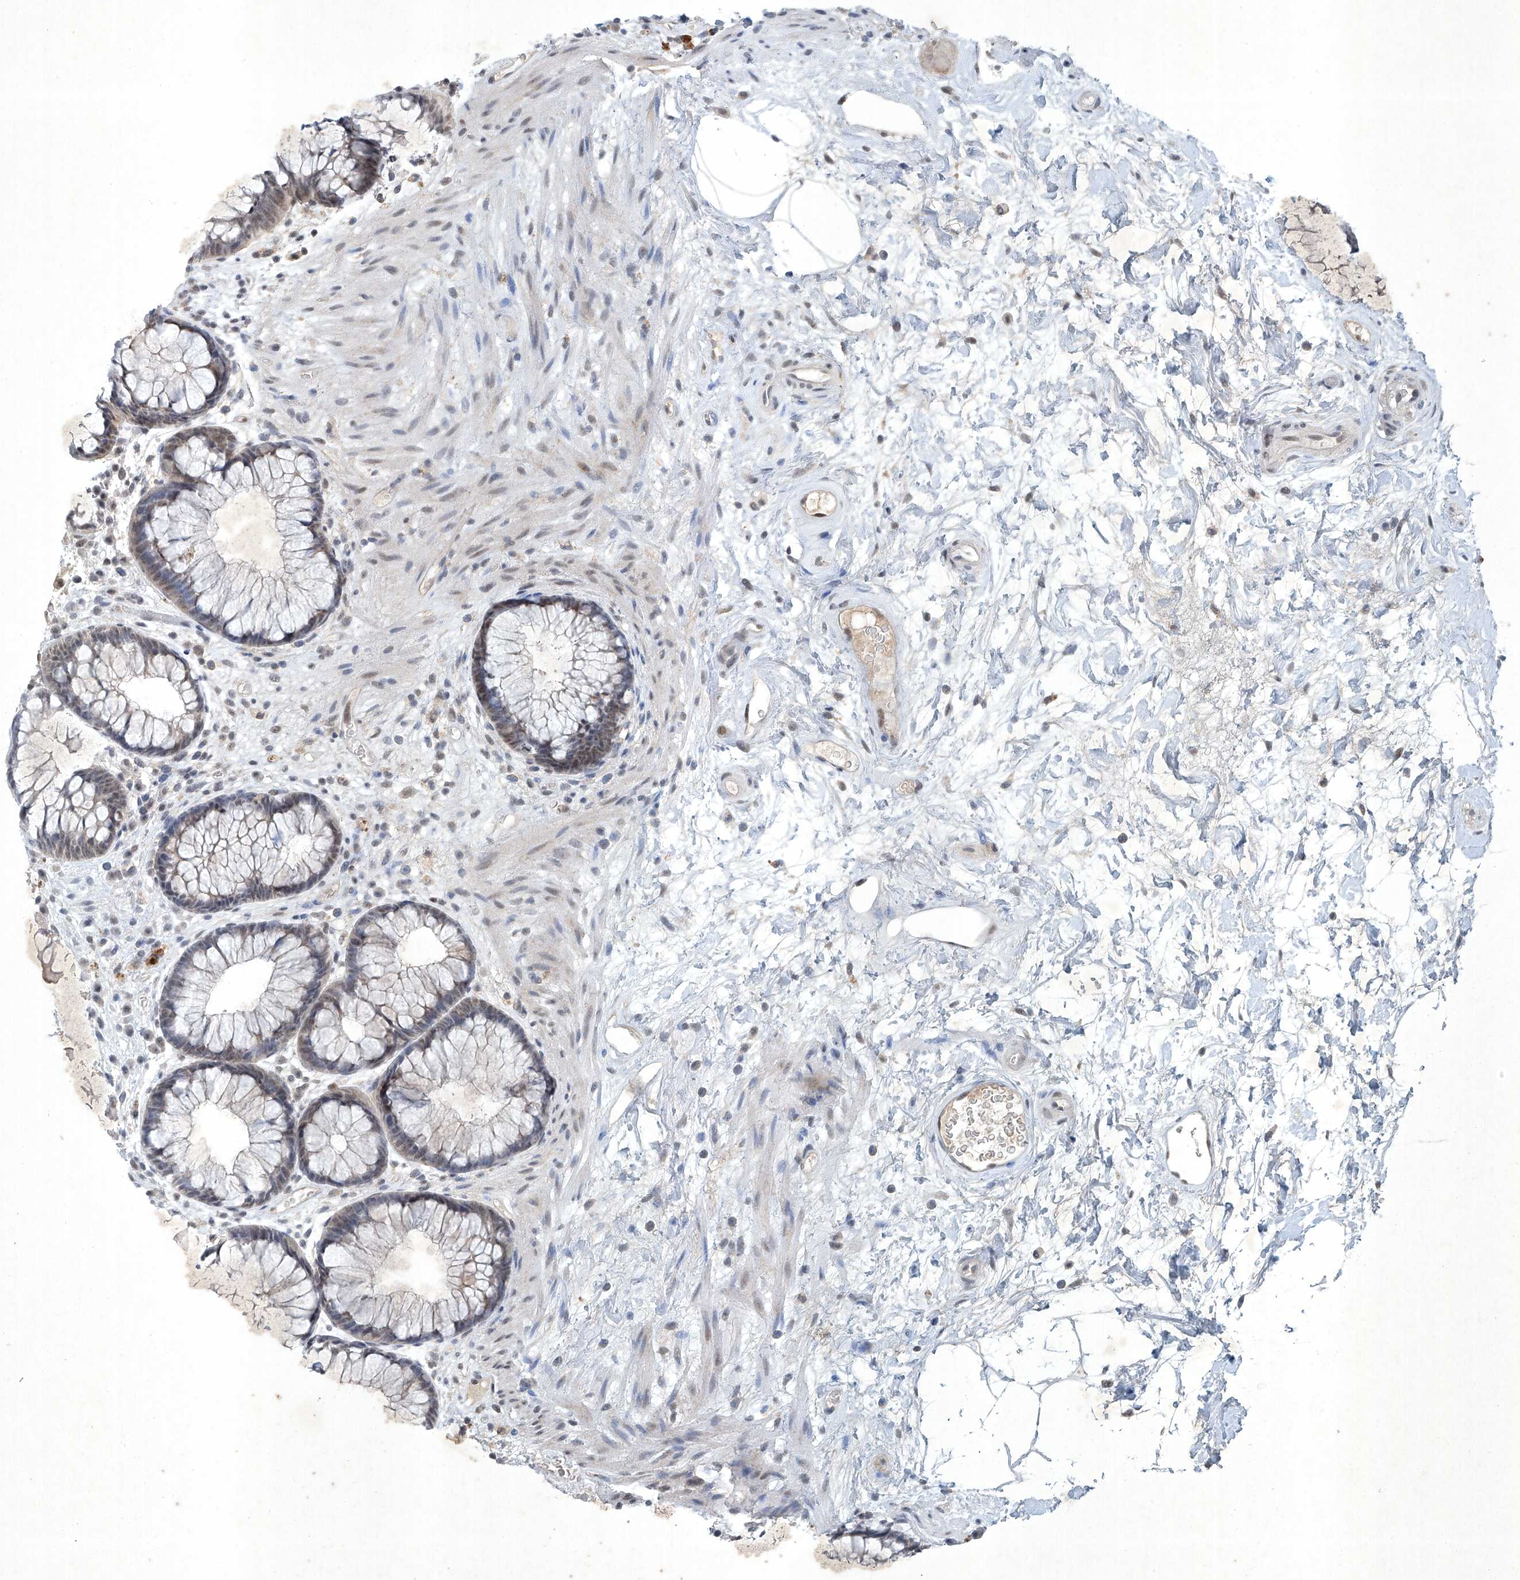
{"staining": {"intensity": "weak", "quantity": "<25%", "location": "nuclear"}, "tissue": "rectum", "cell_type": "Glandular cells", "image_type": "normal", "snomed": [{"axis": "morphology", "description": "Normal tissue, NOS"}, {"axis": "topography", "description": "Rectum"}], "caption": "Rectum stained for a protein using immunohistochemistry displays no staining glandular cells.", "gene": "TAF8", "patient": {"sex": "male", "age": 51}}